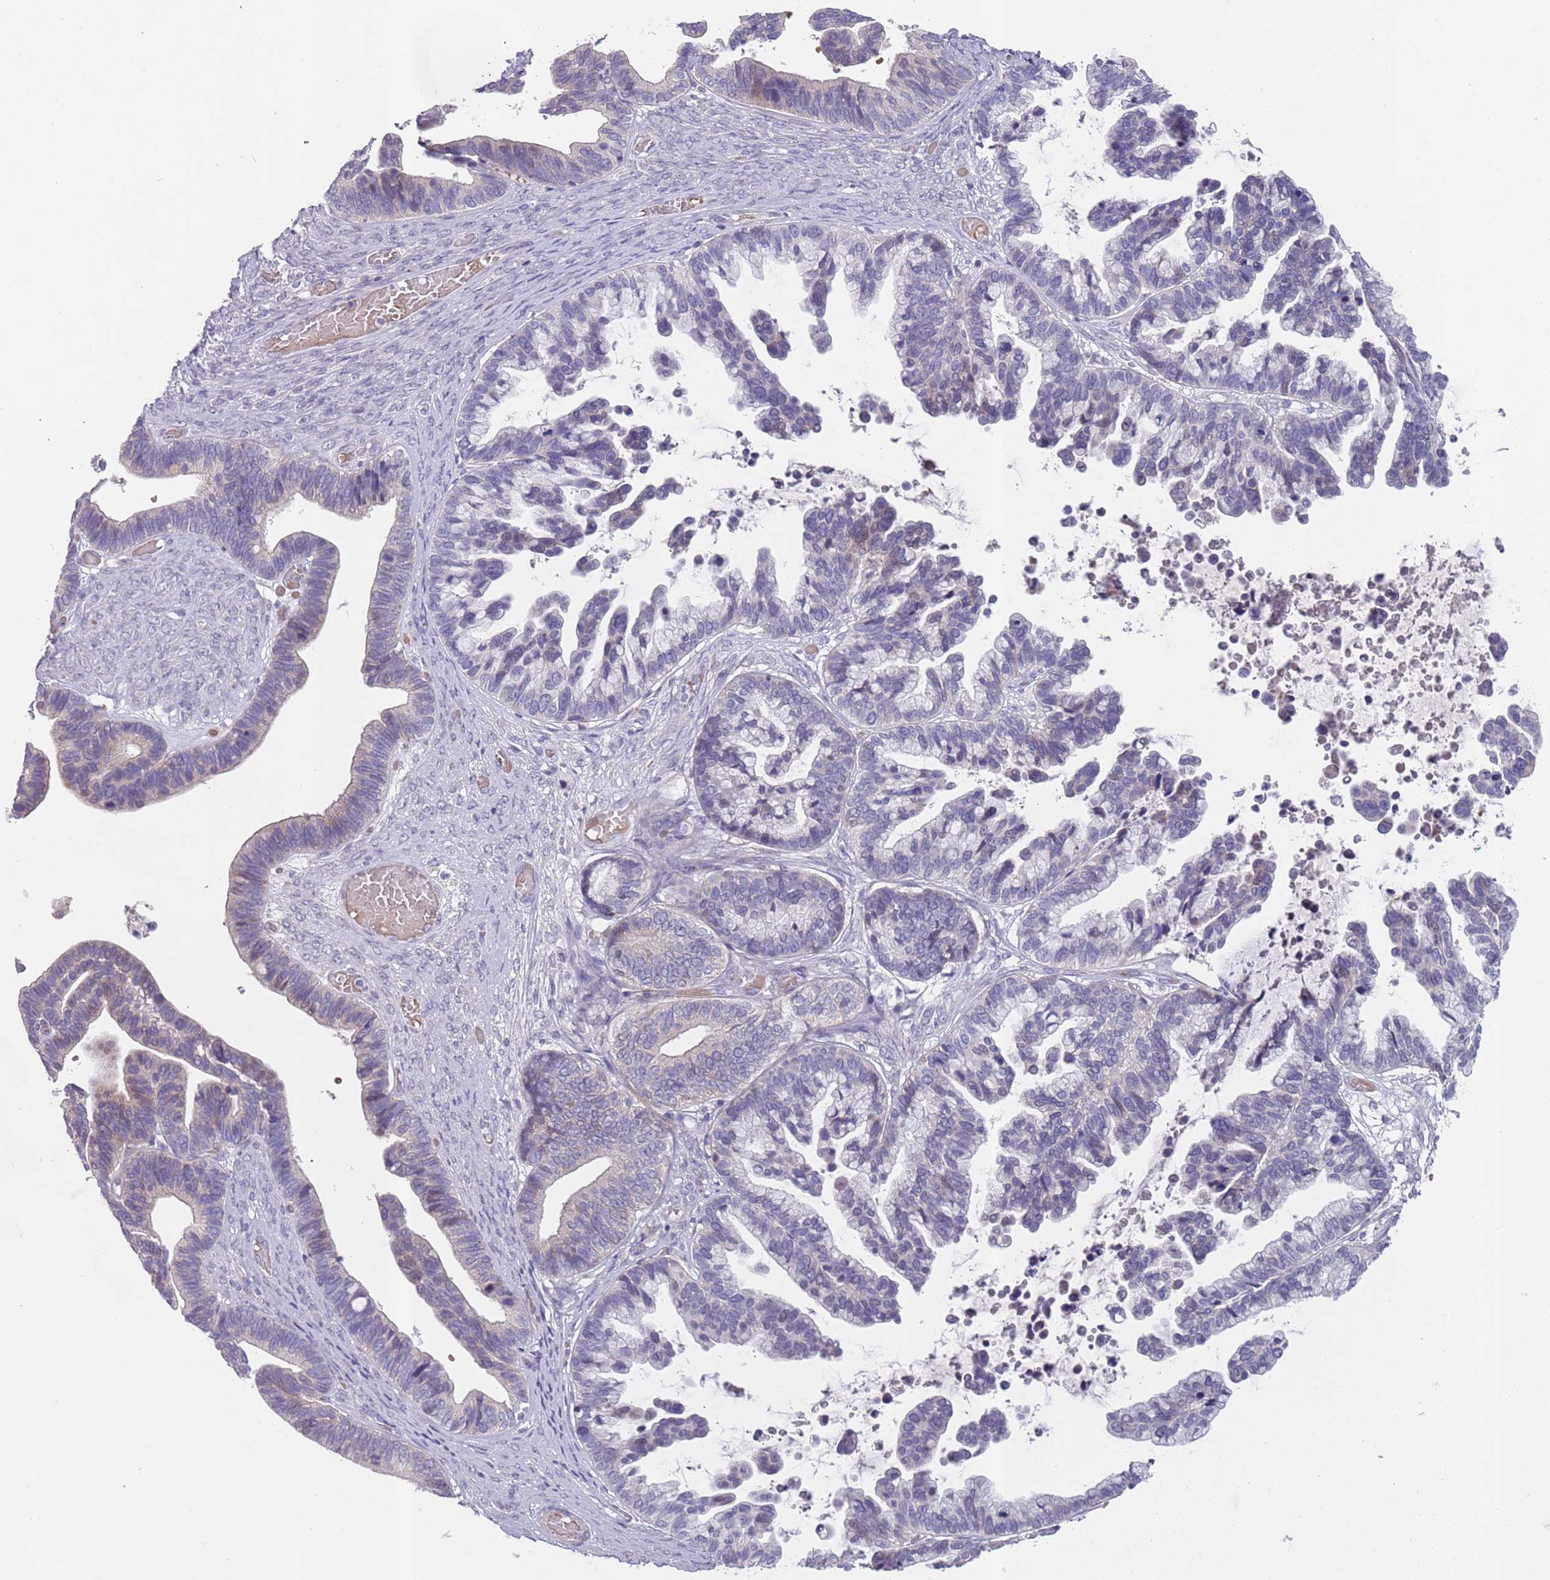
{"staining": {"intensity": "negative", "quantity": "none", "location": "none"}, "tissue": "ovarian cancer", "cell_type": "Tumor cells", "image_type": "cancer", "snomed": [{"axis": "morphology", "description": "Cystadenocarcinoma, serous, NOS"}, {"axis": "topography", "description": "Ovary"}], "caption": "High power microscopy histopathology image of an IHC photomicrograph of ovarian cancer, revealing no significant positivity in tumor cells. The staining is performed using DAB brown chromogen with nuclei counter-stained in using hematoxylin.", "gene": "PRAC1", "patient": {"sex": "female", "age": 56}}